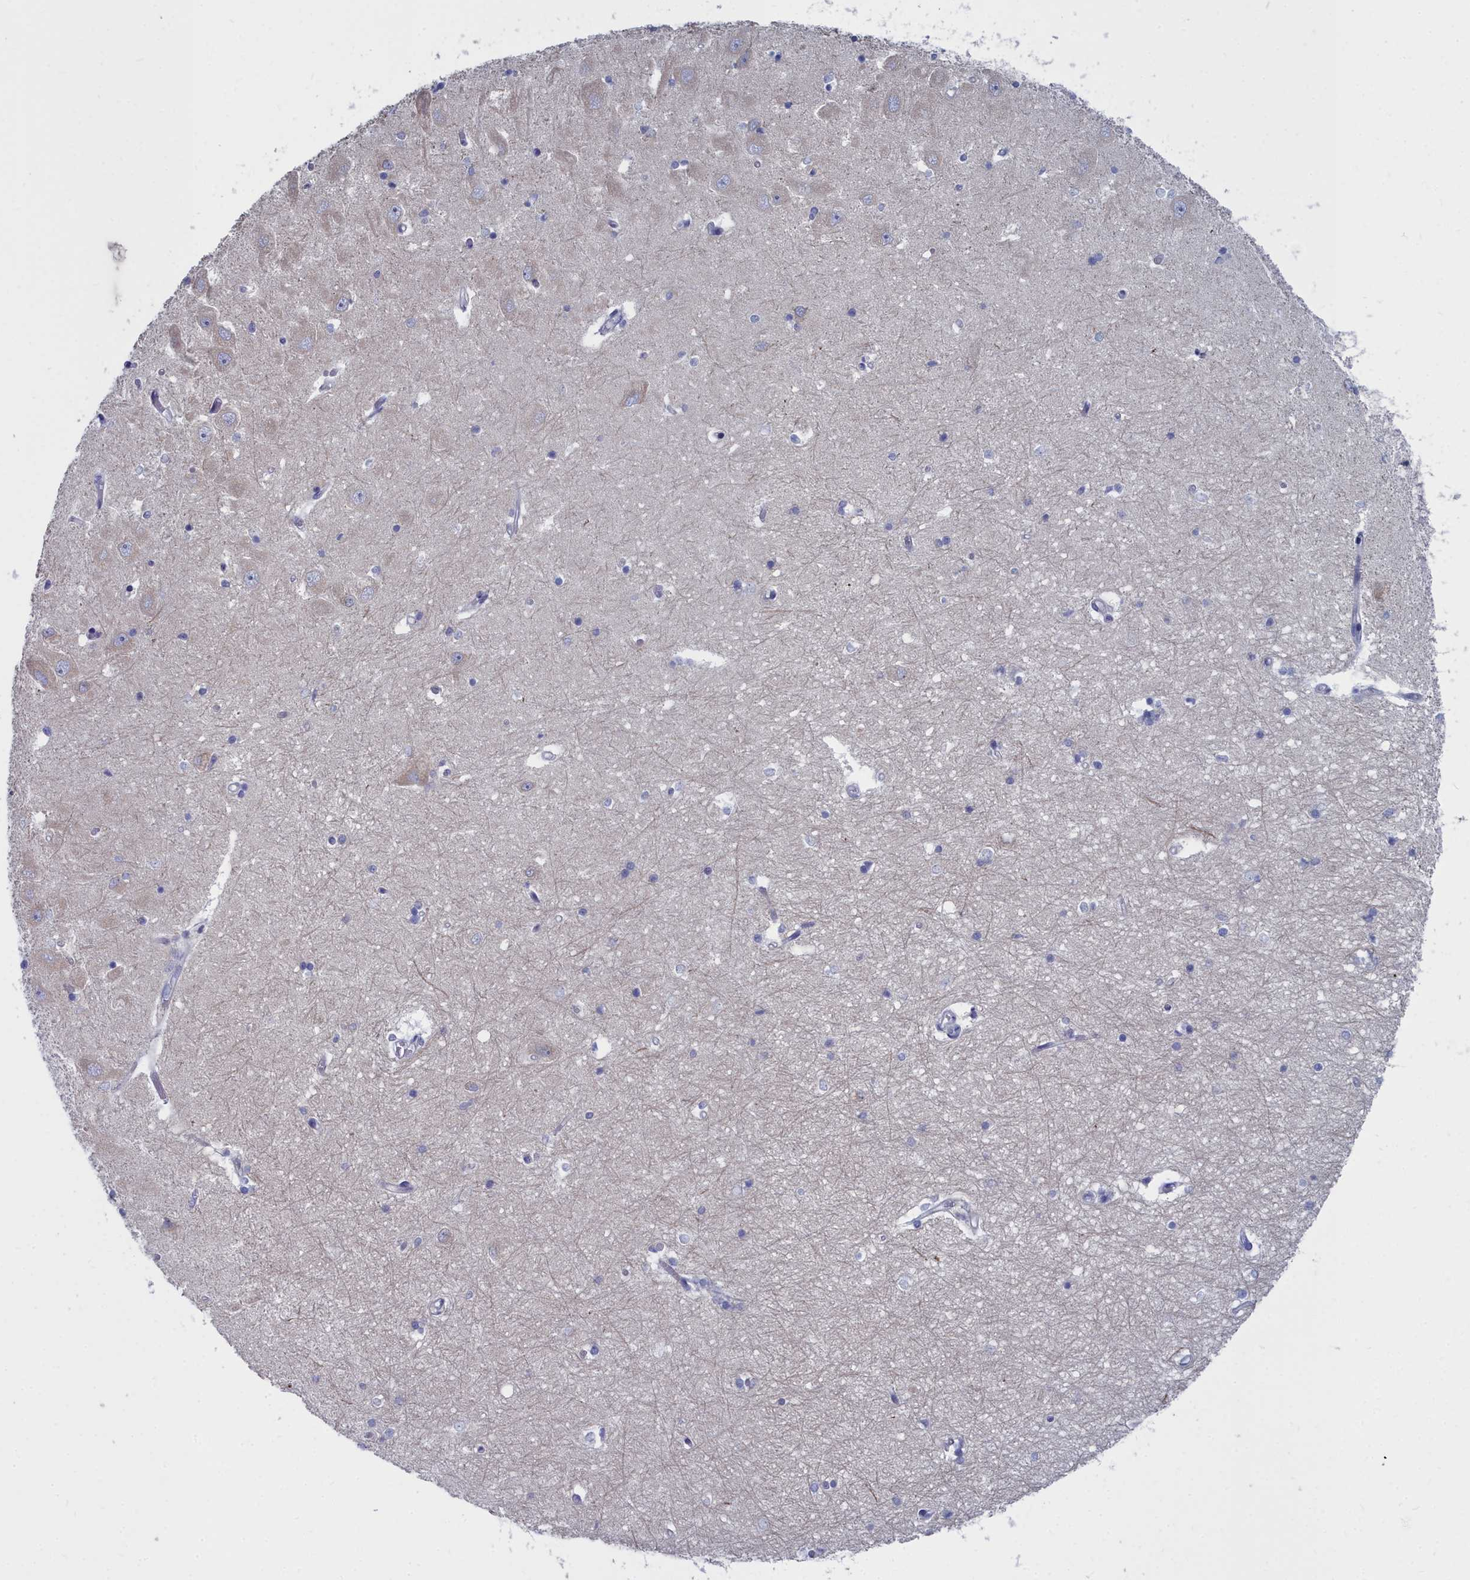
{"staining": {"intensity": "negative", "quantity": "none", "location": "none"}, "tissue": "hippocampus", "cell_type": "Glial cells", "image_type": "normal", "snomed": [{"axis": "morphology", "description": "Normal tissue, NOS"}, {"axis": "topography", "description": "Hippocampus"}], "caption": "Immunohistochemistry (IHC) photomicrograph of normal hippocampus stained for a protein (brown), which shows no positivity in glial cells.", "gene": "CCDC149", "patient": {"sex": "male", "age": 45}}